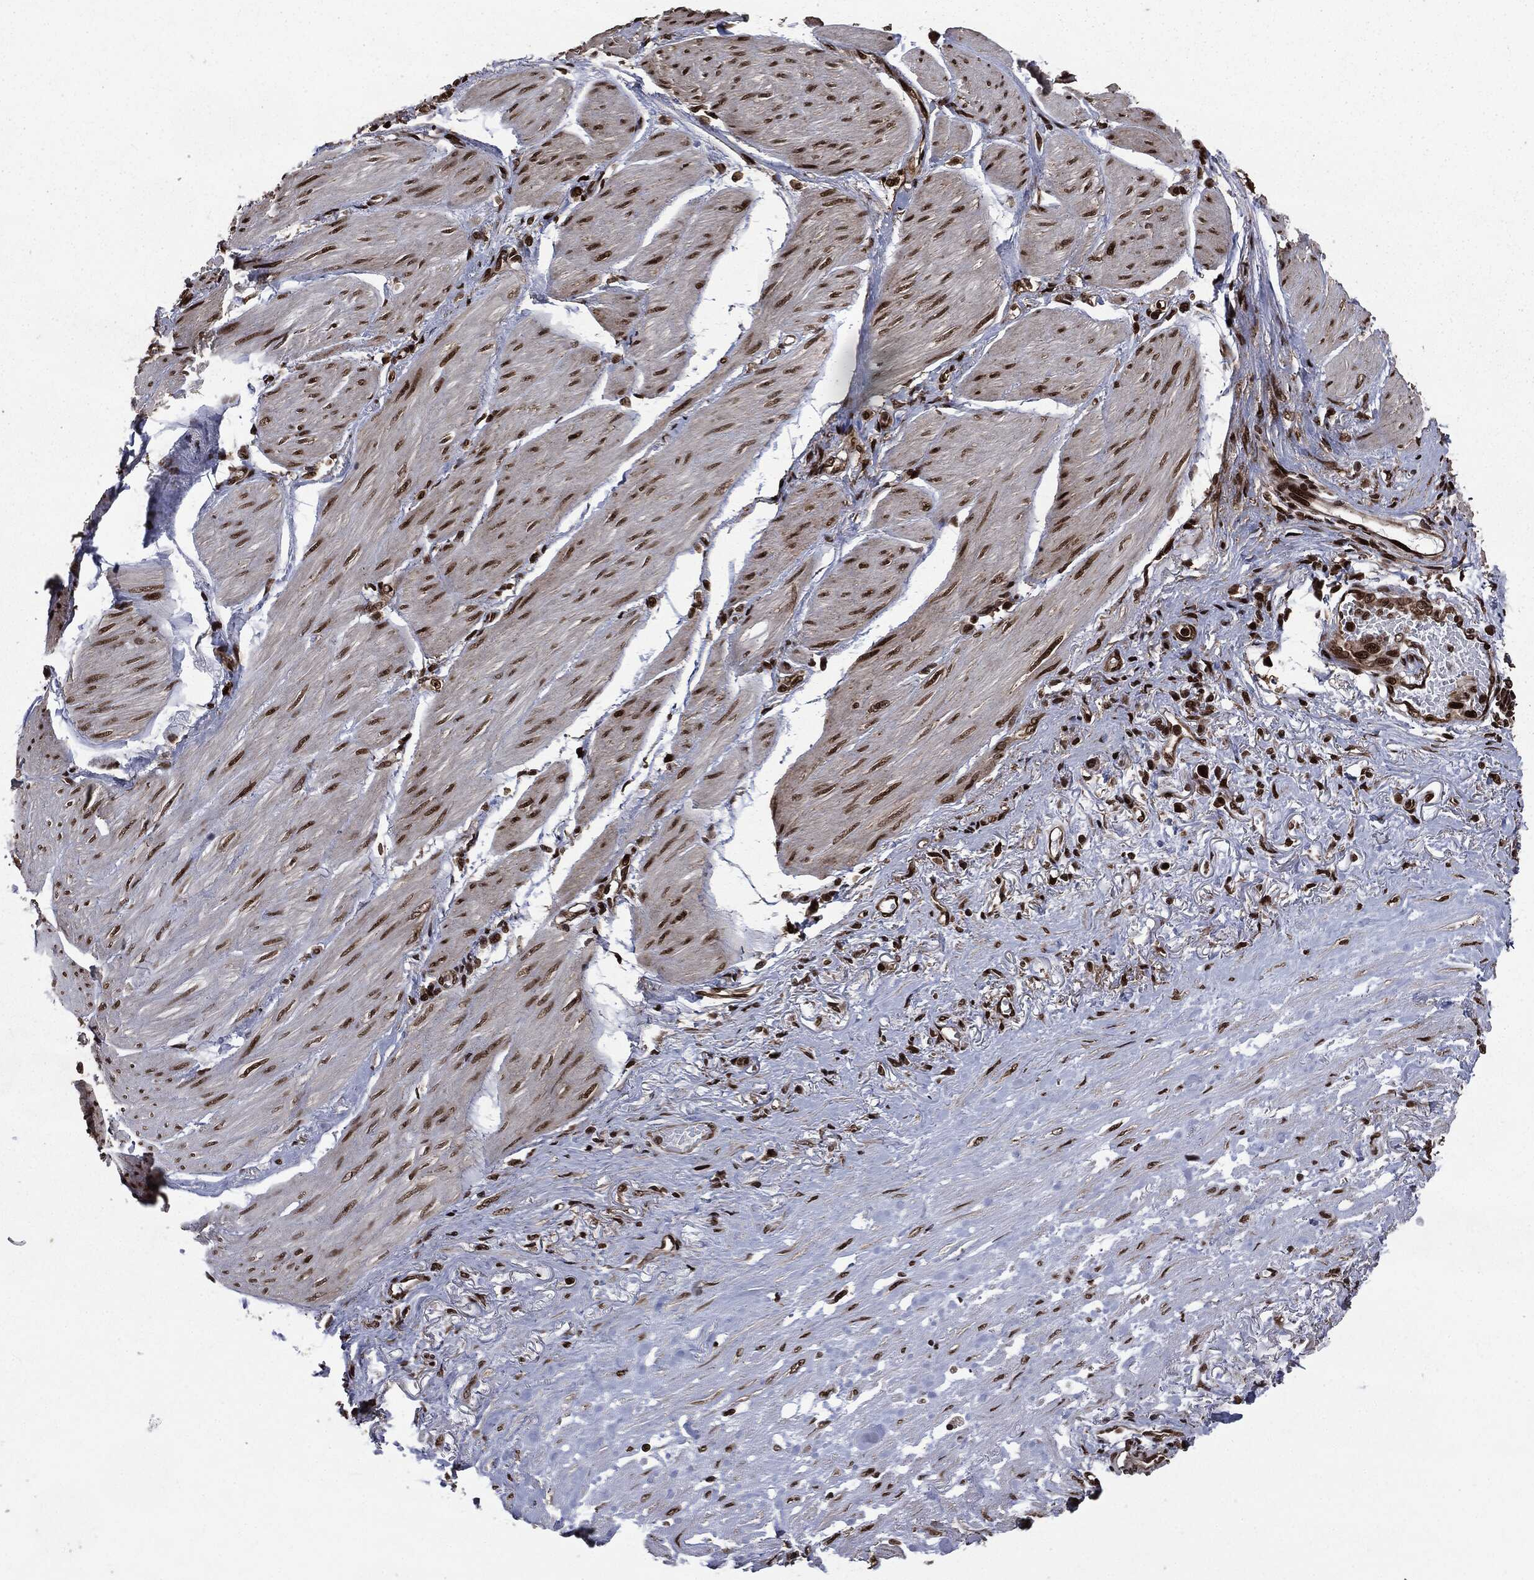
{"staining": {"intensity": "strong", "quantity": ">75%", "location": "nuclear"}, "tissue": "stomach cancer", "cell_type": "Tumor cells", "image_type": "cancer", "snomed": [{"axis": "morphology", "description": "Adenocarcinoma, NOS"}, {"axis": "topography", "description": "Stomach"}], "caption": "Brown immunohistochemical staining in human stomach adenocarcinoma displays strong nuclear positivity in about >75% of tumor cells. The staining was performed using DAB (3,3'-diaminobenzidine) to visualize the protein expression in brown, while the nuclei were stained in blue with hematoxylin (Magnification: 20x).", "gene": "DVL2", "patient": {"sex": "female", "age": 81}}